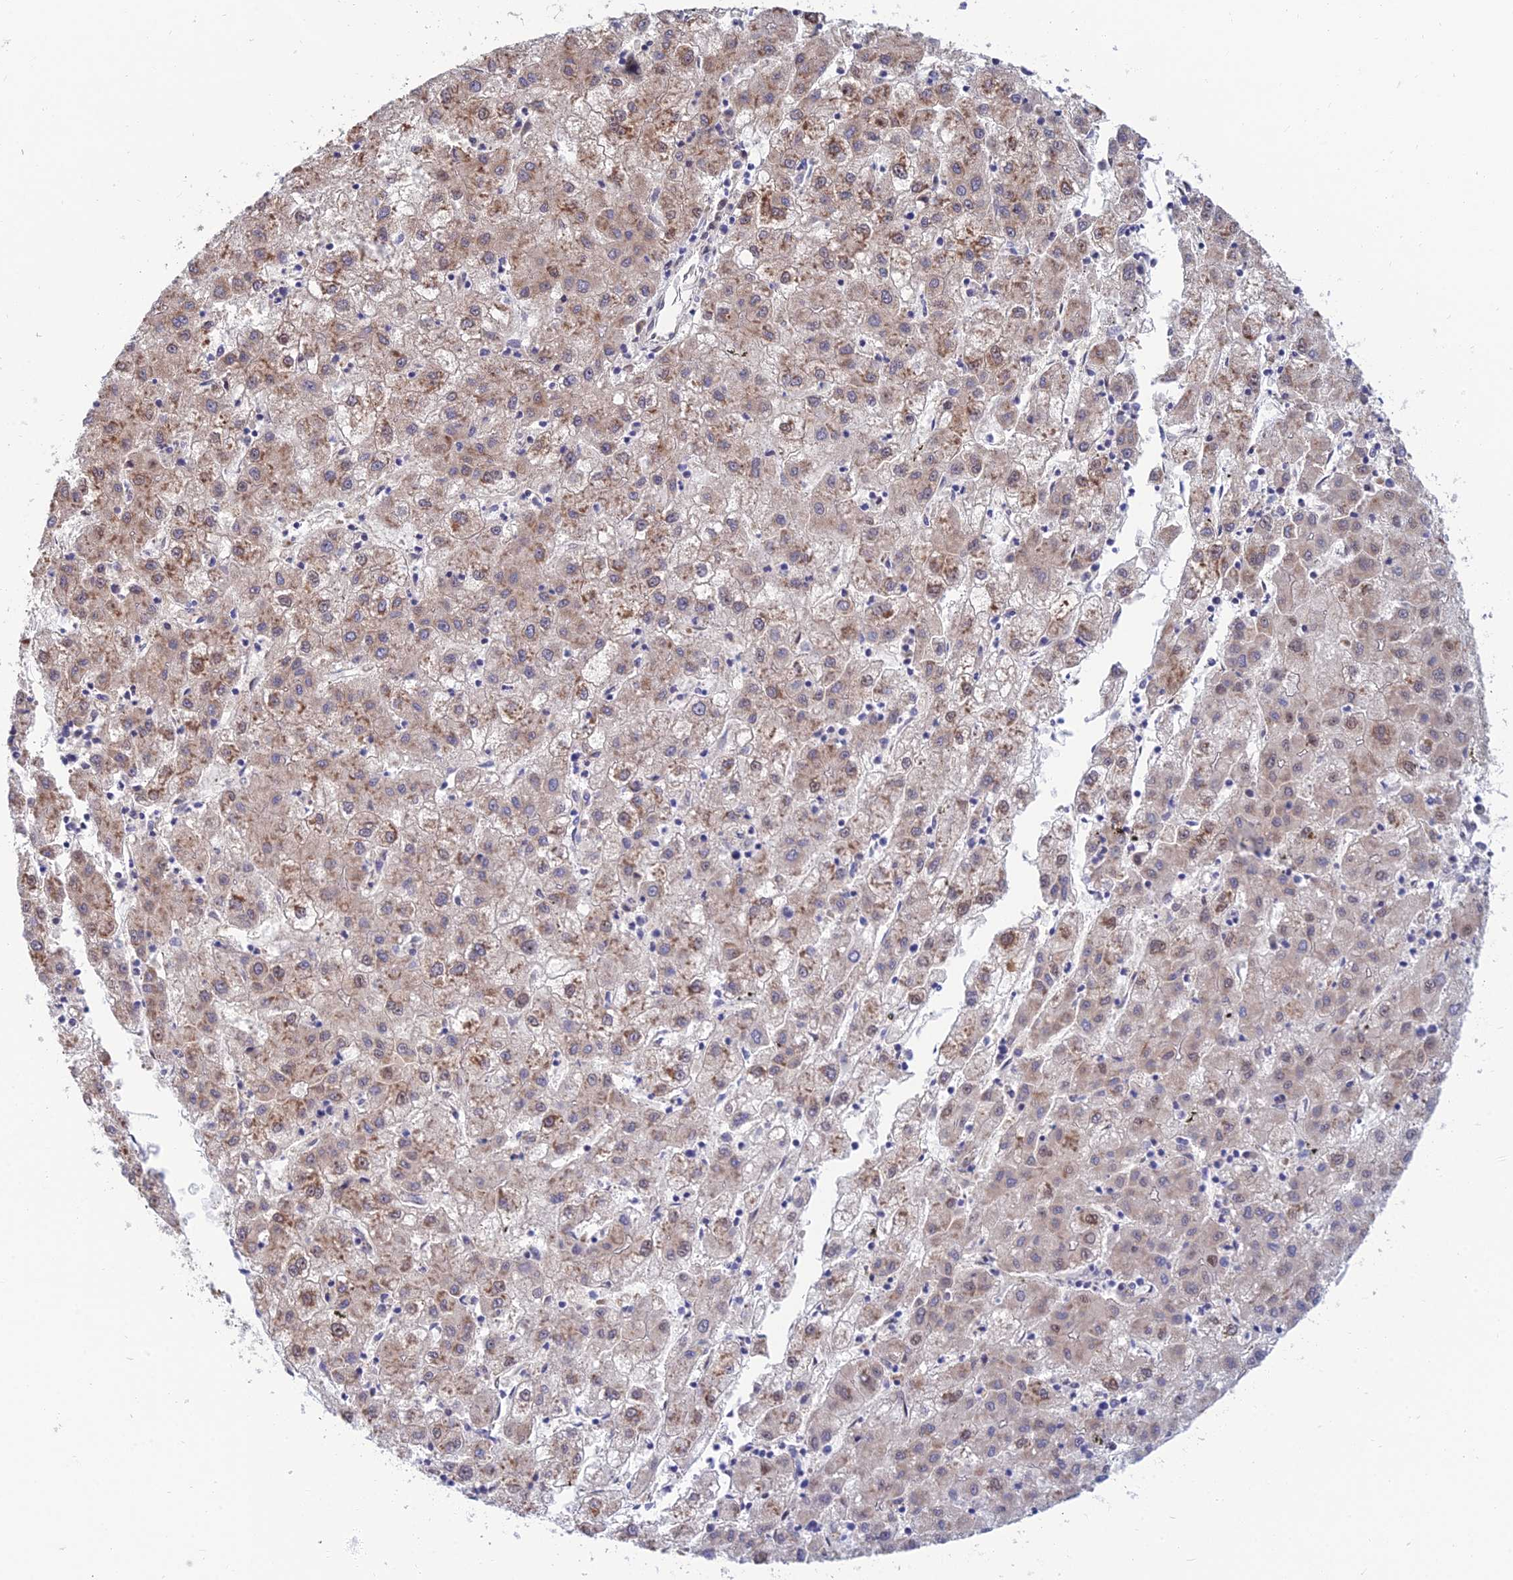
{"staining": {"intensity": "weak", "quantity": "25%-75%", "location": "cytoplasmic/membranous"}, "tissue": "liver cancer", "cell_type": "Tumor cells", "image_type": "cancer", "snomed": [{"axis": "morphology", "description": "Carcinoma, Hepatocellular, NOS"}, {"axis": "topography", "description": "Liver"}], "caption": "This micrograph displays hepatocellular carcinoma (liver) stained with immunohistochemistry (IHC) to label a protein in brown. The cytoplasmic/membranous of tumor cells show weak positivity for the protein. Nuclei are counter-stained blue.", "gene": "DNPEP", "patient": {"sex": "male", "age": 72}}